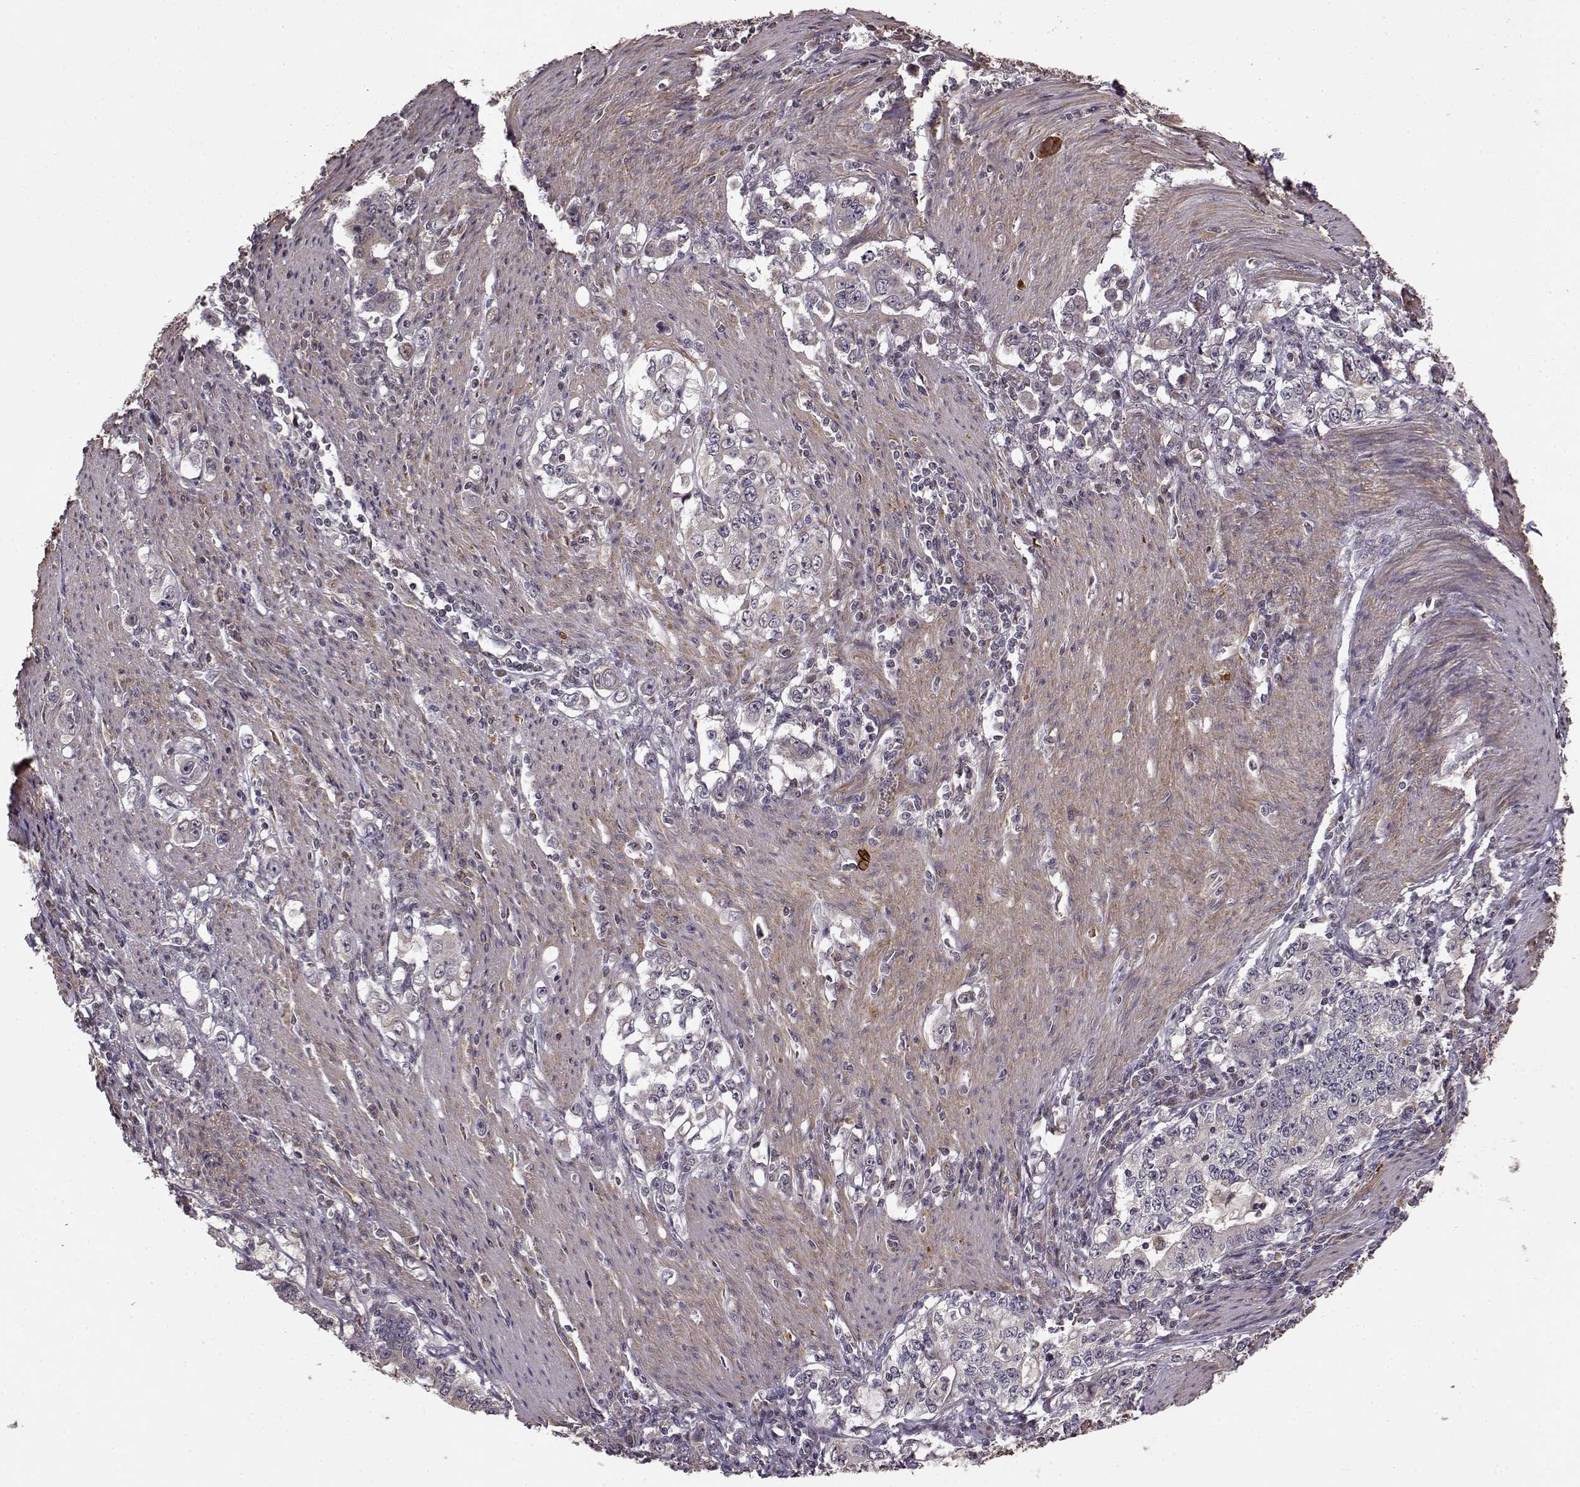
{"staining": {"intensity": "negative", "quantity": "none", "location": "none"}, "tissue": "stomach cancer", "cell_type": "Tumor cells", "image_type": "cancer", "snomed": [{"axis": "morphology", "description": "Adenocarcinoma, NOS"}, {"axis": "topography", "description": "Stomach, lower"}], "caption": "IHC of adenocarcinoma (stomach) shows no staining in tumor cells.", "gene": "BACH2", "patient": {"sex": "female", "age": 72}}